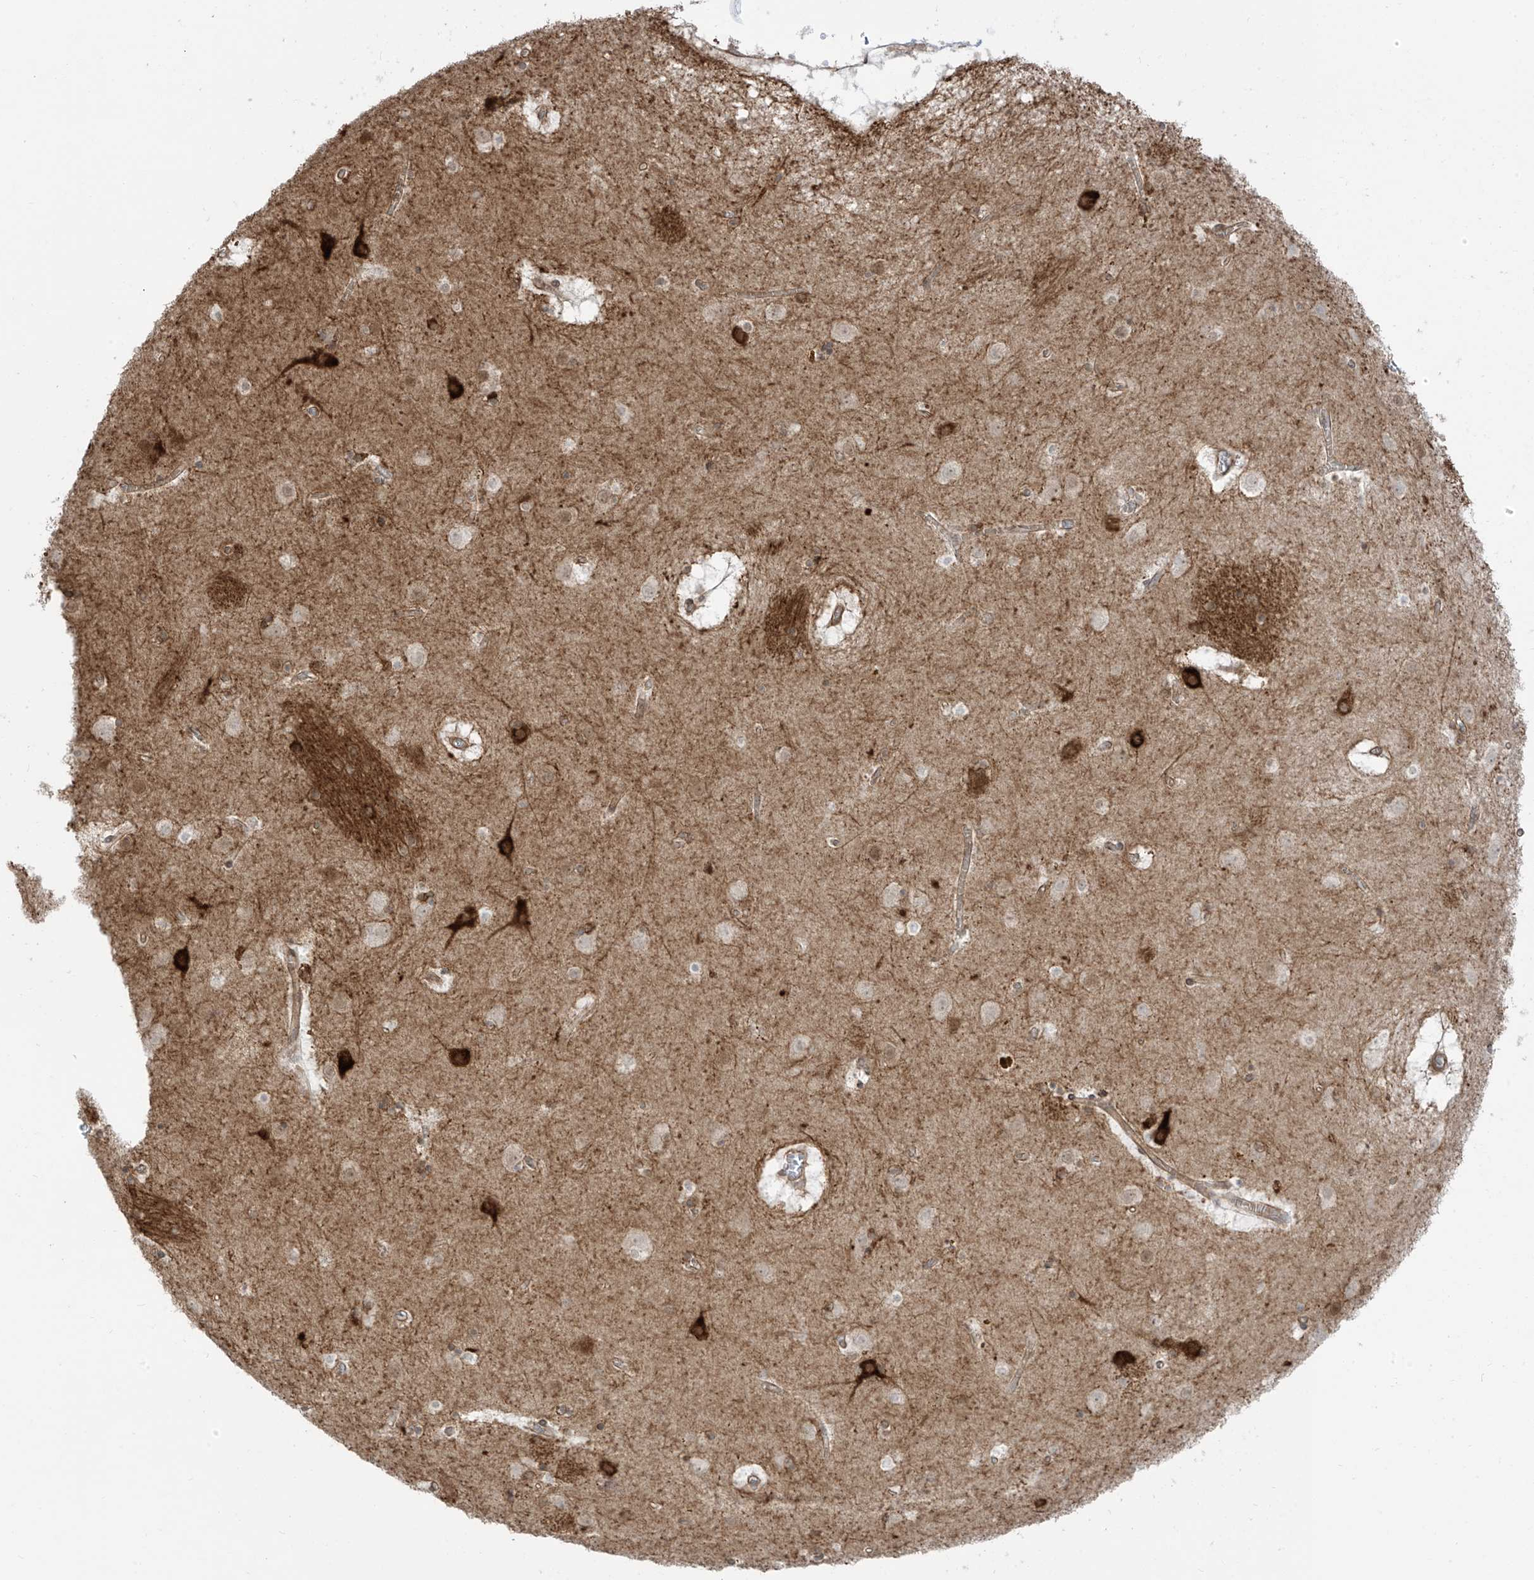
{"staining": {"intensity": "moderate", "quantity": "<25%", "location": "cytoplasmic/membranous"}, "tissue": "caudate", "cell_type": "Glial cells", "image_type": "normal", "snomed": [{"axis": "morphology", "description": "Normal tissue, NOS"}, {"axis": "topography", "description": "Lateral ventricle wall"}], "caption": "Moderate cytoplasmic/membranous positivity is appreciated in approximately <25% of glial cells in unremarkable caudate.", "gene": "HS6ST2", "patient": {"sex": "male", "age": 70}}